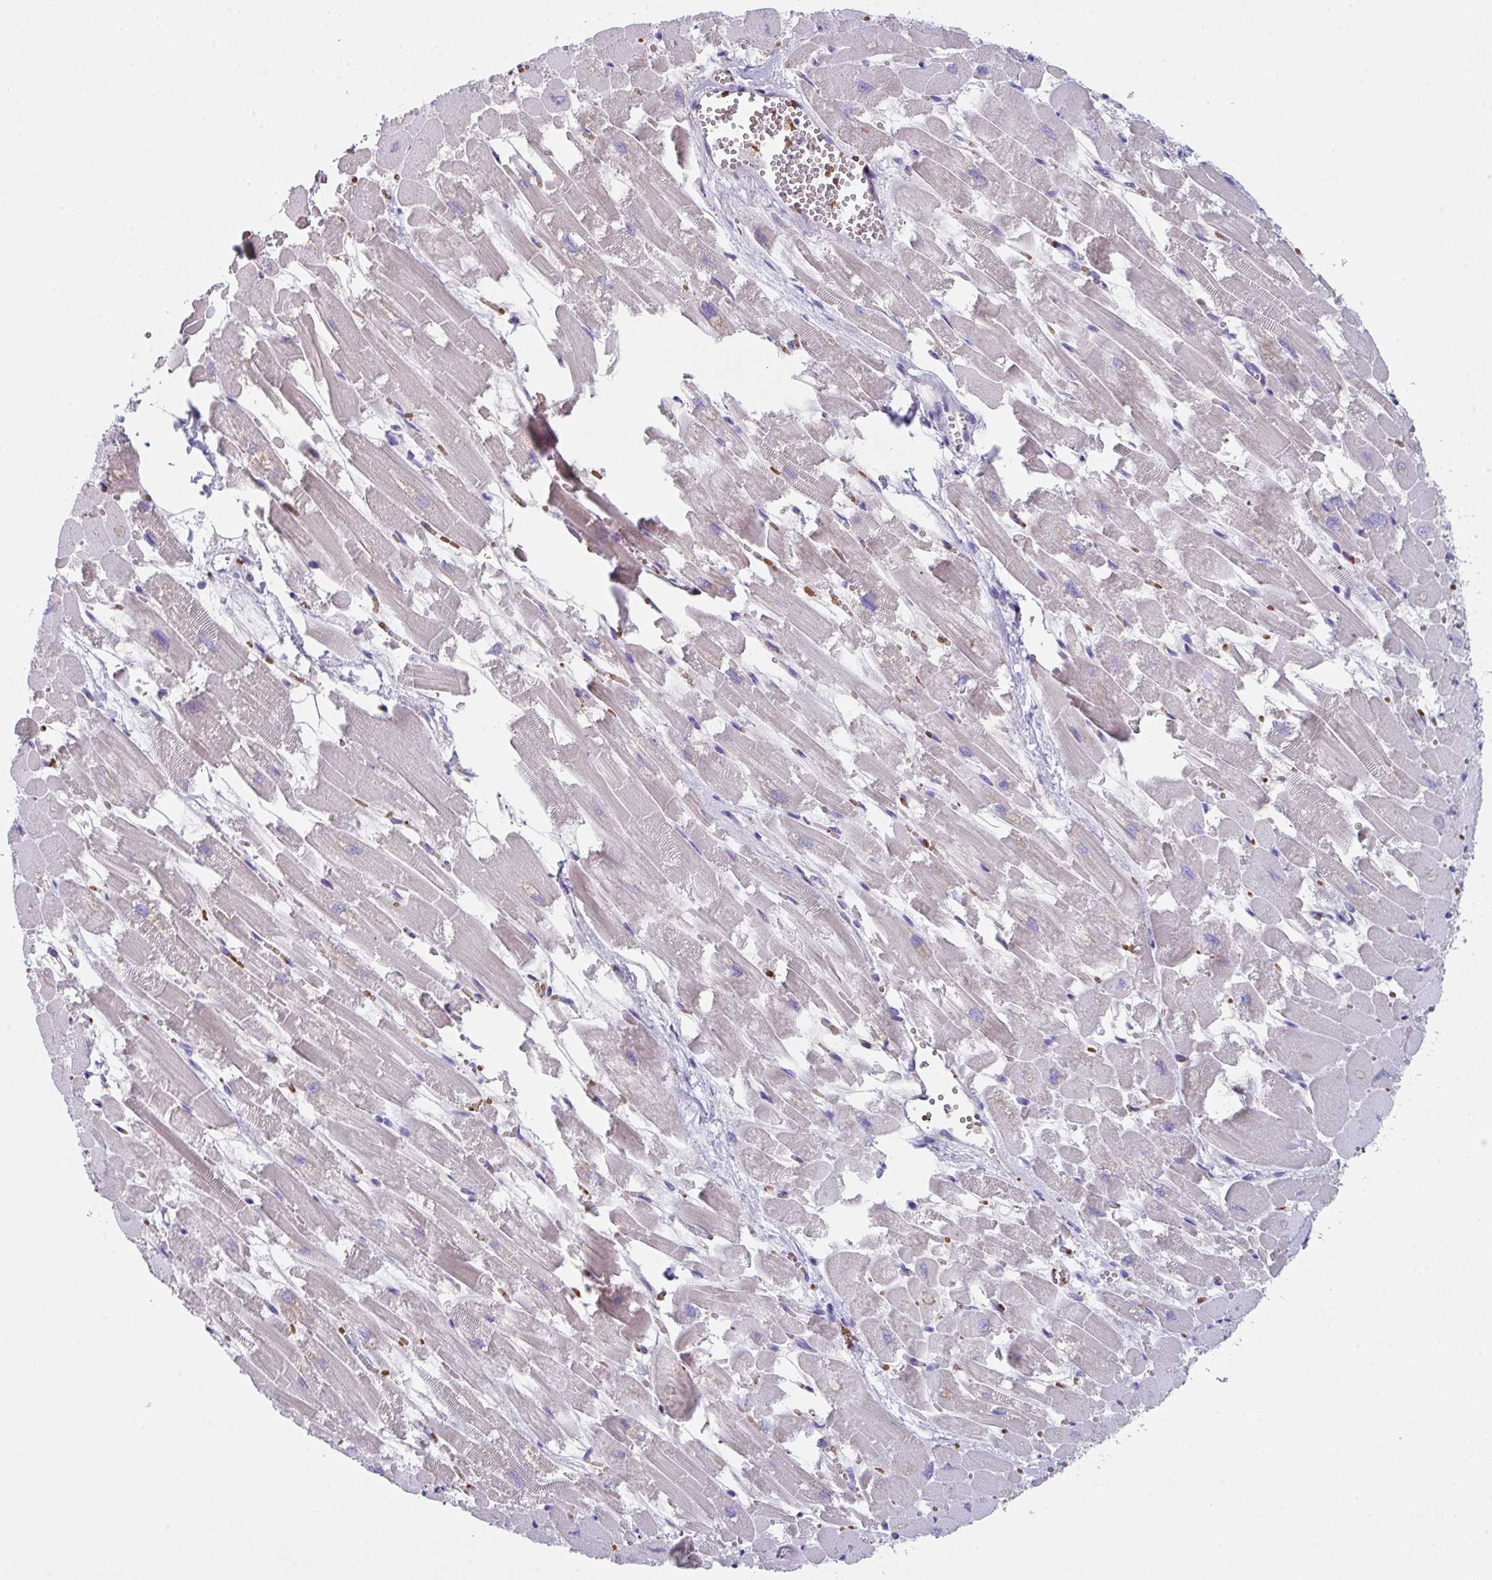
{"staining": {"intensity": "weak", "quantity": "25%-75%", "location": "cytoplasmic/membranous"}, "tissue": "heart muscle", "cell_type": "Cardiomyocytes", "image_type": "normal", "snomed": [{"axis": "morphology", "description": "Normal tissue, NOS"}, {"axis": "topography", "description": "Heart"}], "caption": "Immunohistochemical staining of normal heart muscle demonstrates weak cytoplasmic/membranous protein staining in approximately 25%-75% of cardiomyocytes.", "gene": "TFAP2C", "patient": {"sex": "female", "age": 52}}